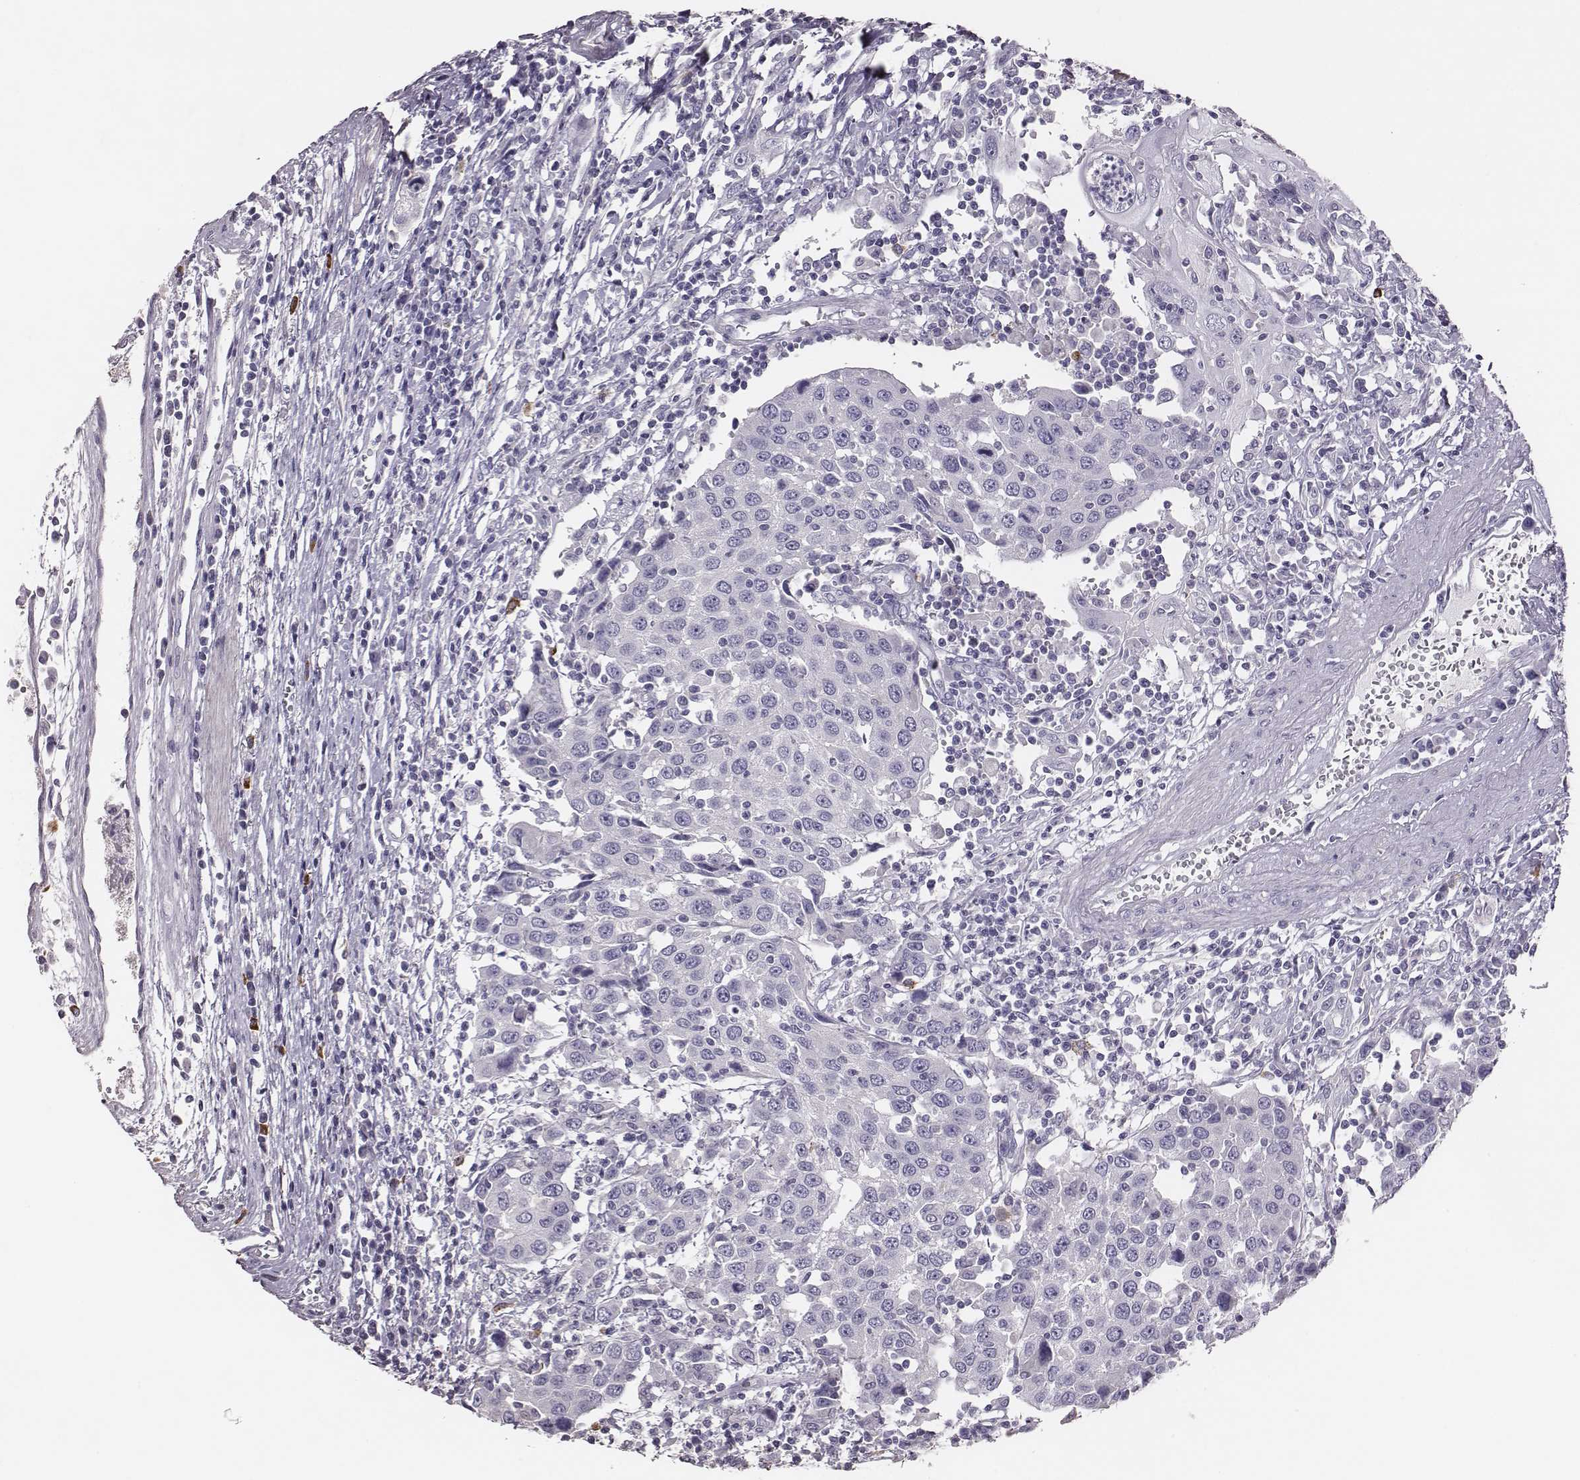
{"staining": {"intensity": "negative", "quantity": "none", "location": "none"}, "tissue": "urothelial cancer", "cell_type": "Tumor cells", "image_type": "cancer", "snomed": [{"axis": "morphology", "description": "Urothelial carcinoma, High grade"}, {"axis": "topography", "description": "Urinary bladder"}], "caption": "Histopathology image shows no significant protein expression in tumor cells of urothelial carcinoma (high-grade). (Stains: DAB (3,3'-diaminobenzidine) immunohistochemistry with hematoxylin counter stain, Microscopy: brightfield microscopy at high magnification).", "gene": "P2RY10", "patient": {"sex": "female", "age": 85}}